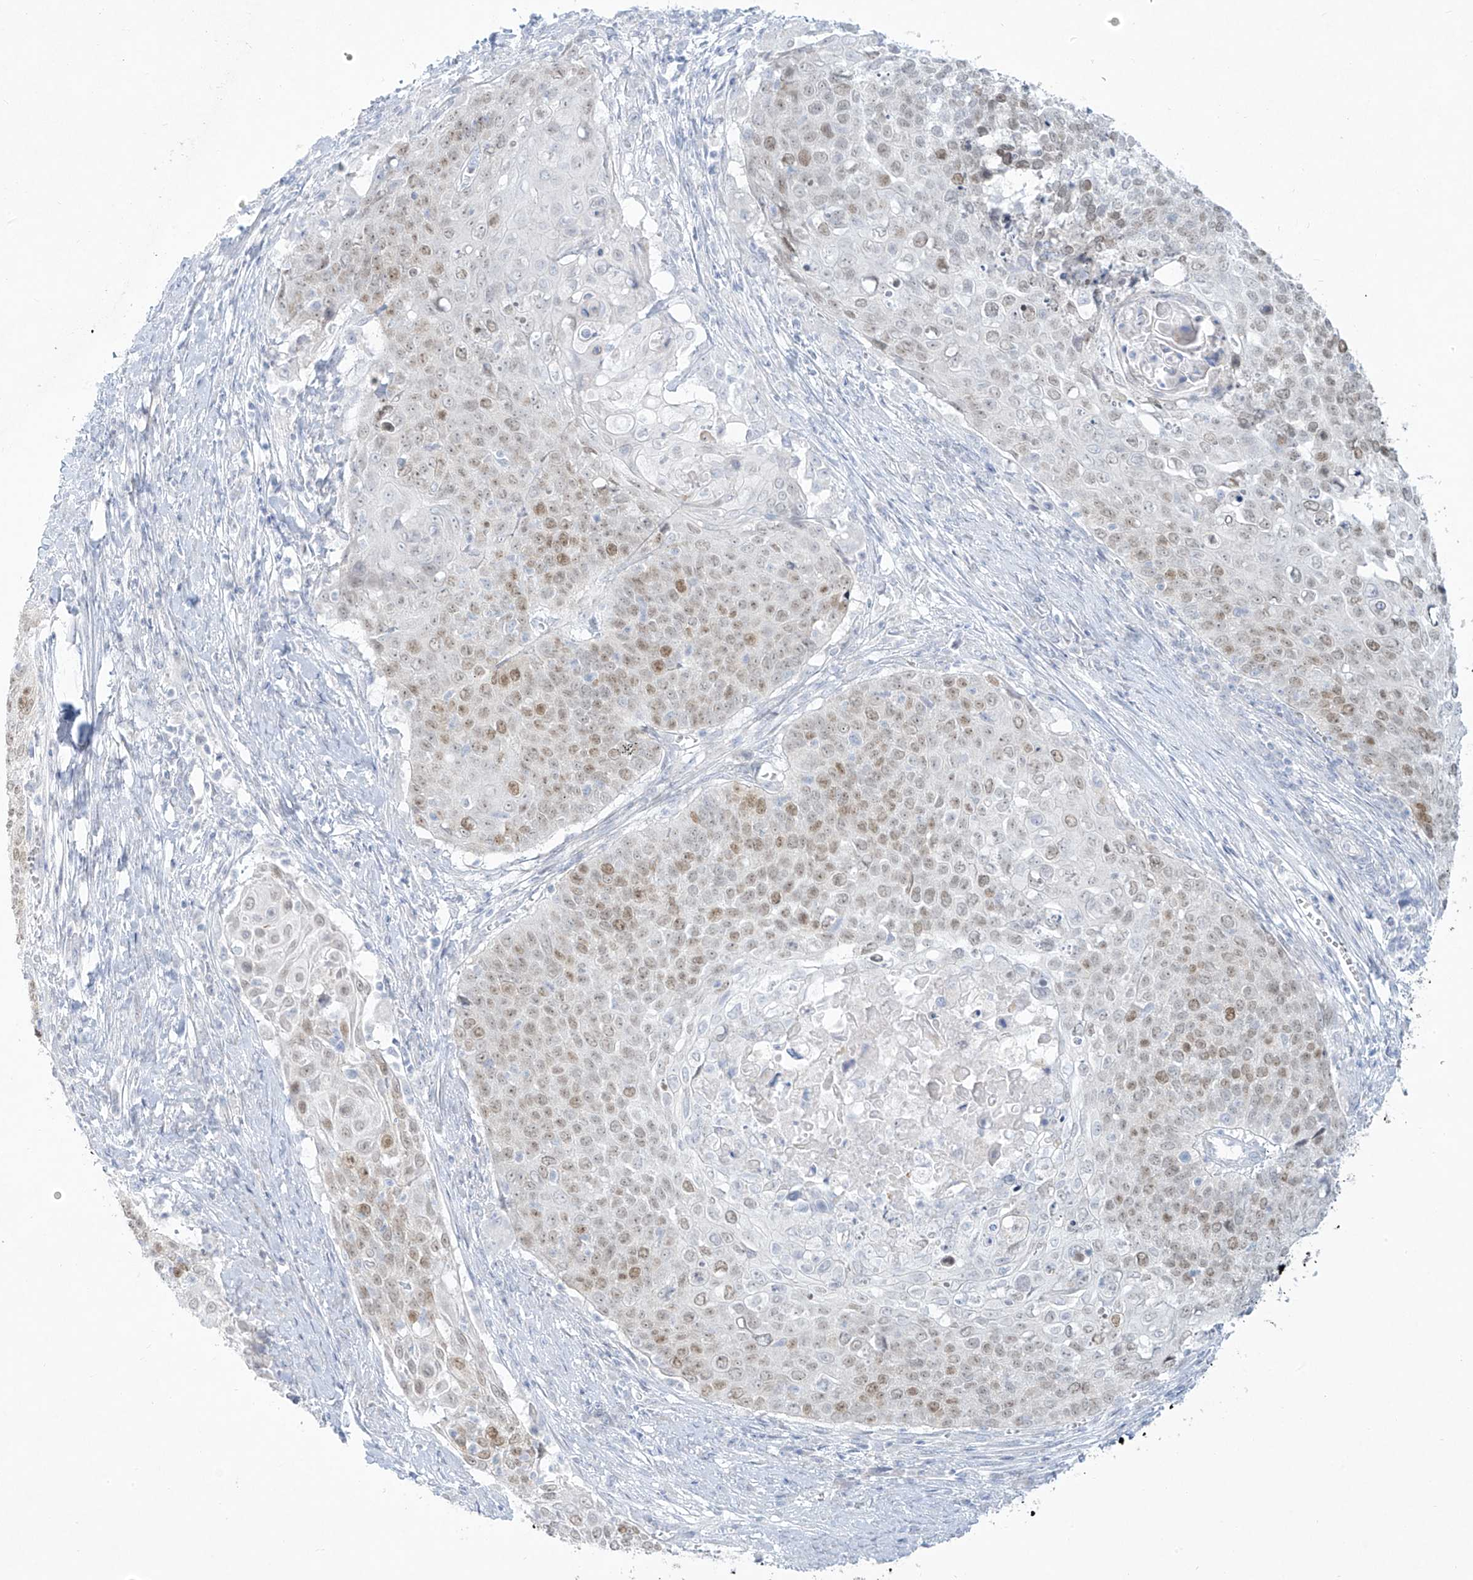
{"staining": {"intensity": "moderate", "quantity": "25%-75%", "location": "nuclear"}, "tissue": "cervical cancer", "cell_type": "Tumor cells", "image_type": "cancer", "snomed": [{"axis": "morphology", "description": "Squamous cell carcinoma, NOS"}, {"axis": "topography", "description": "Cervix"}], "caption": "IHC photomicrograph of squamous cell carcinoma (cervical) stained for a protein (brown), which demonstrates medium levels of moderate nuclear staining in about 25%-75% of tumor cells.", "gene": "PAX6", "patient": {"sex": "female", "age": 39}}